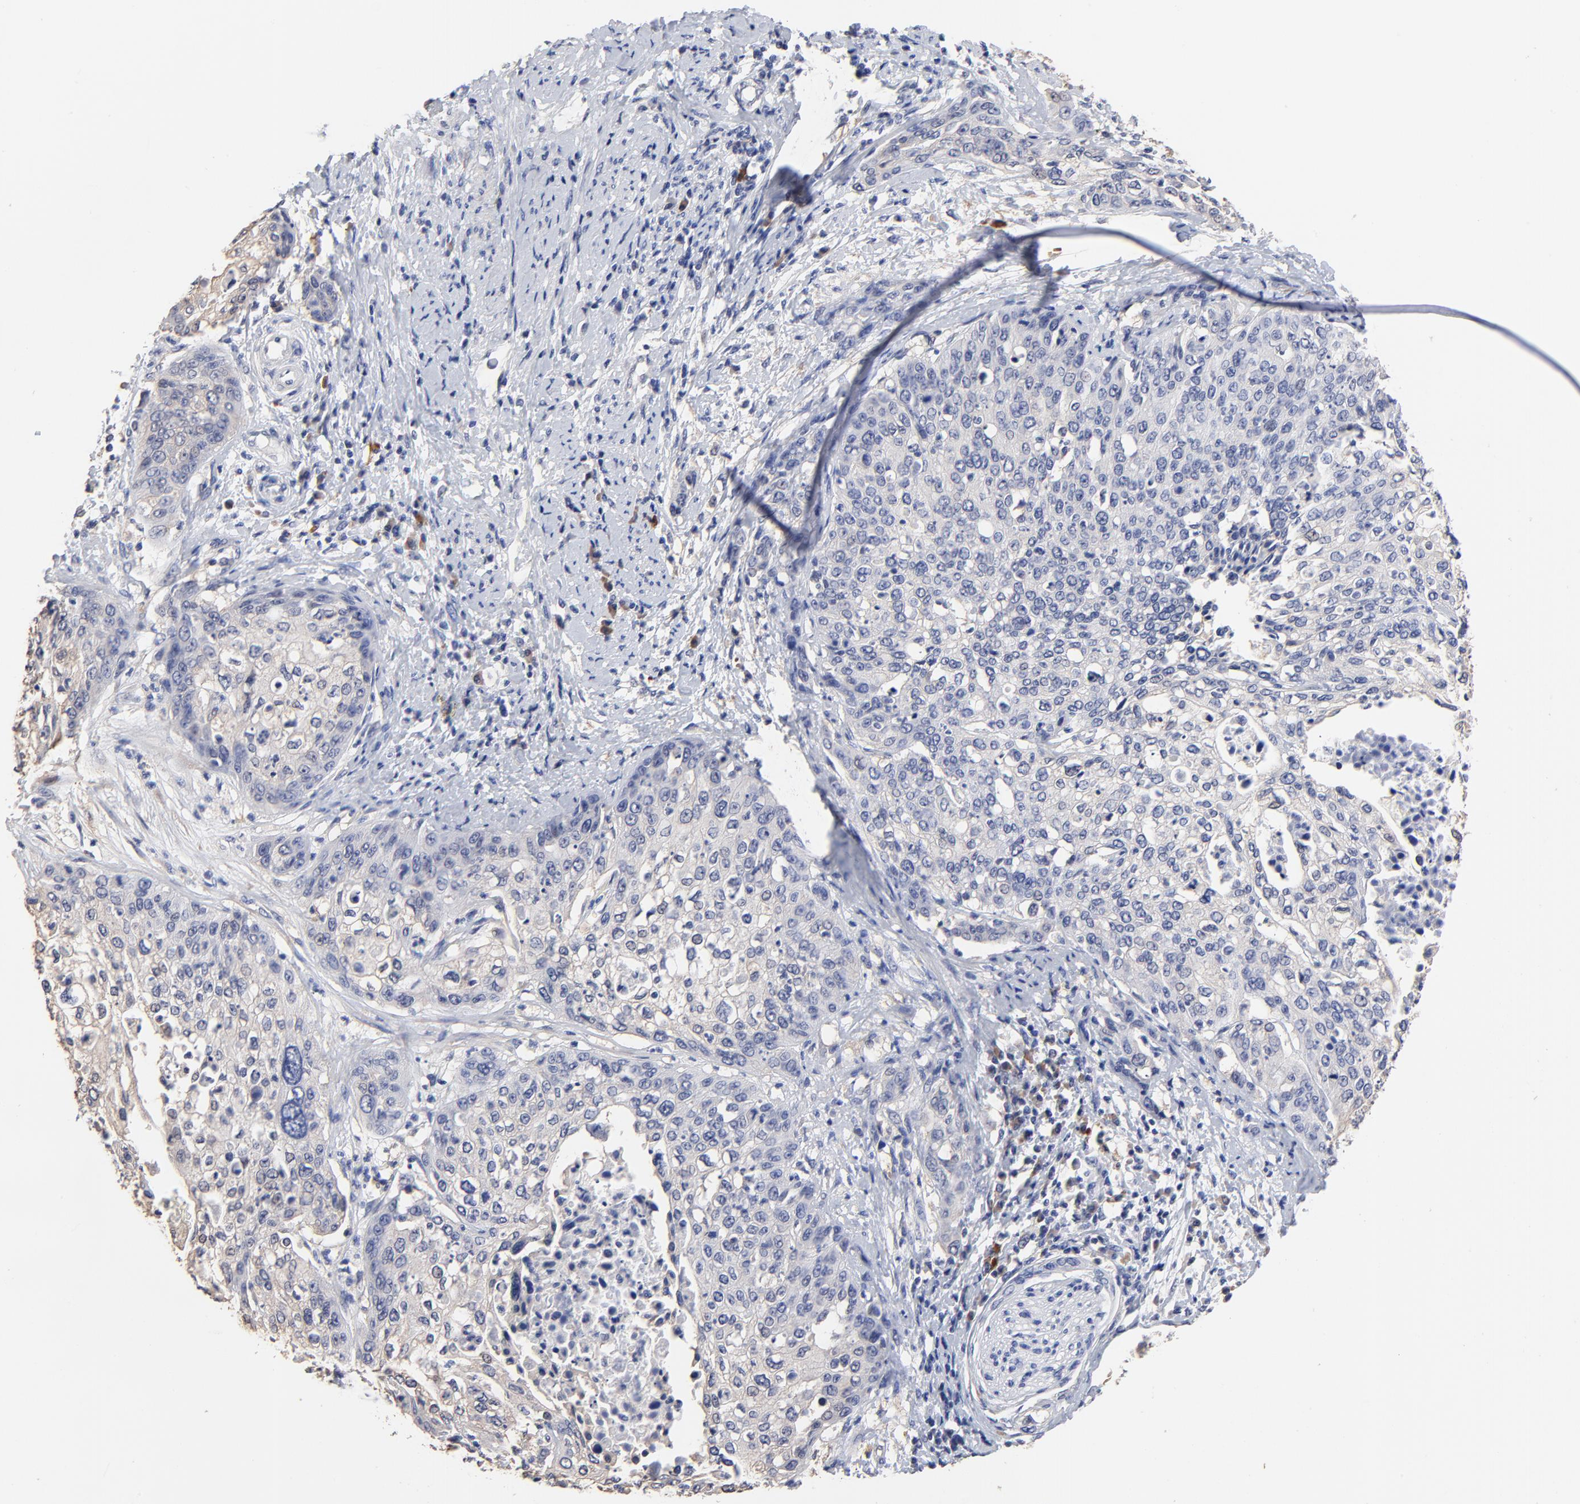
{"staining": {"intensity": "weak", "quantity": "<25%", "location": "cytoplasmic/membranous"}, "tissue": "cervical cancer", "cell_type": "Tumor cells", "image_type": "cancer", "snomed": [{"axis": "morphology", "description": "Squamous cell carcinoma, NOS"}, {"axis": "topography", "description": "Cervix"}], "caption": "Human cervical cancer stained for a protein using immunohistochemistry (IHC) demonstrates no positivity in tumor cells.", "gene": "TWNK", "patient": {"sex": "female", "age": 41}}